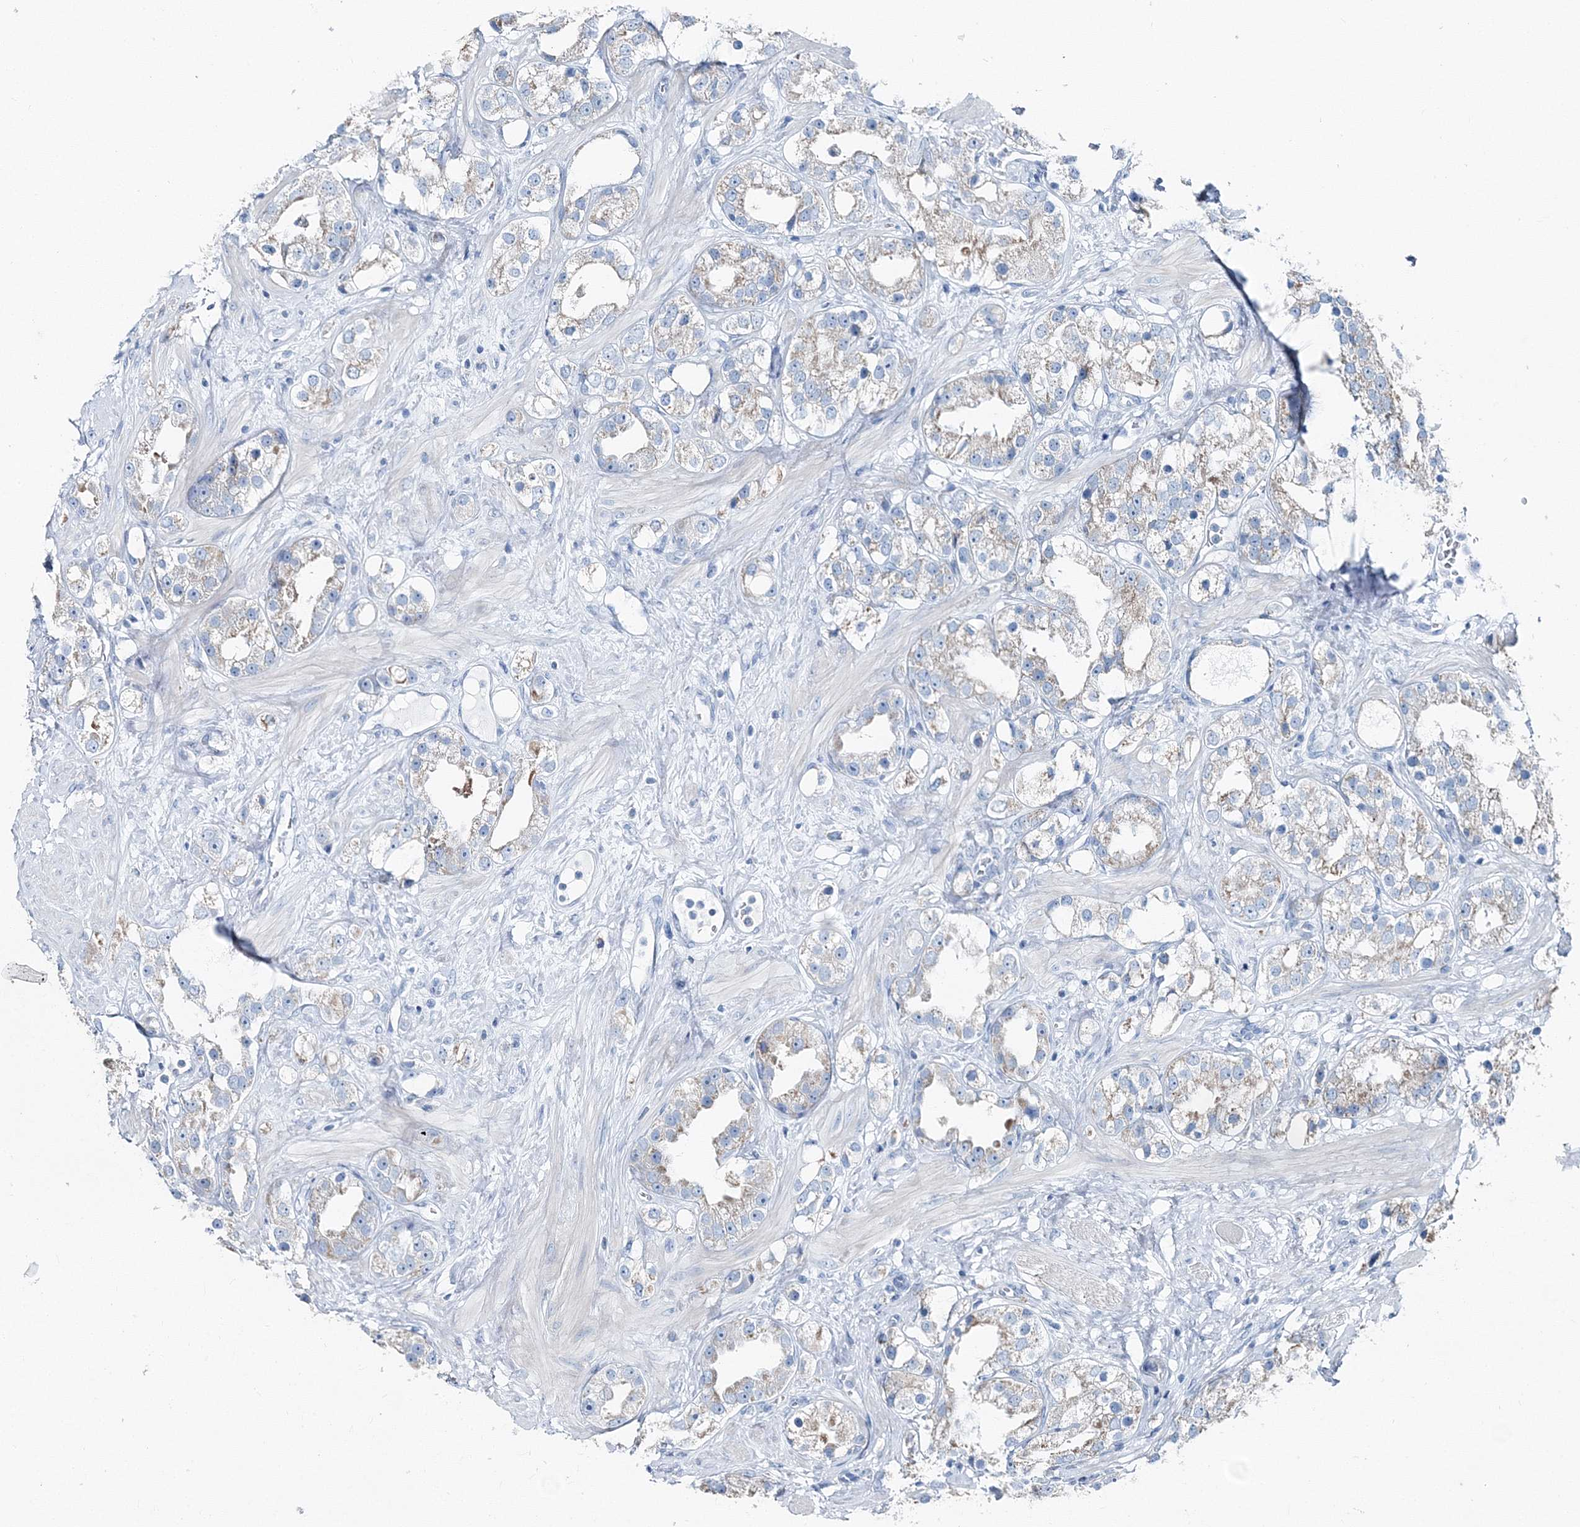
{"staining": {"intensity": "negative", "quantity": "none", "location": "none"}, "tissue": "prostate cancer", "cell_type": "Tumor cells", "image_type": "cancer", "snomed": [{"axis": "morphology", "description": "Adenocarcinoma, NOS"}, {"axis": "topography", "description": "Prostate"}], "caption": "Histopathology image shows no significant protein expression in tumor cells of prostate cancer (adenocarcinoma).", "gene": "GABARAPL2", "patient": {"sex": "male", "age": 79}}